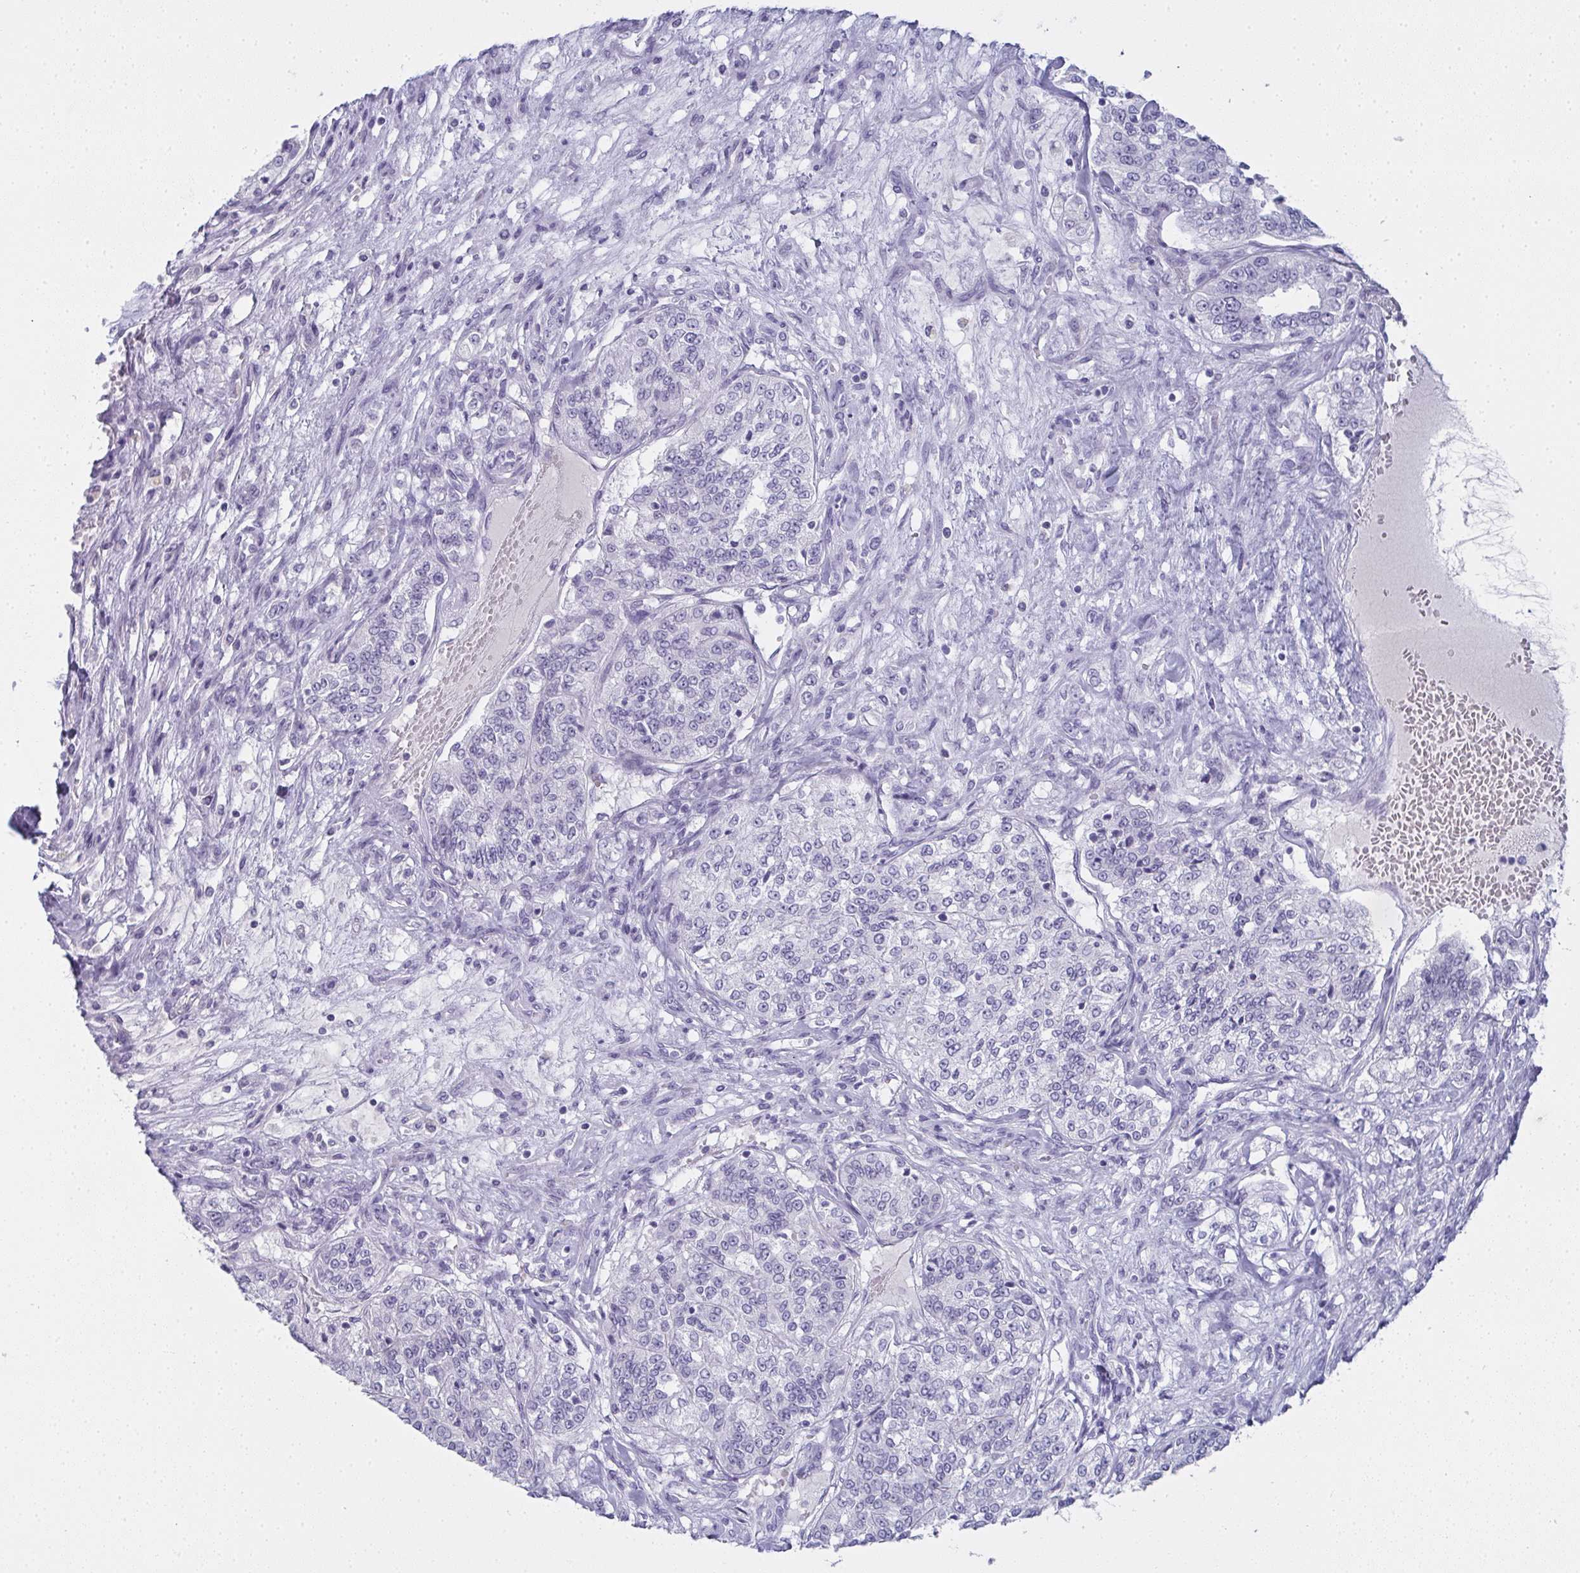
{"staining": {"intensity": "negative", "quantity": "none", "location": "none"}, "tissue": "renal cancer", "cell_type": "Tumor cells", "image_type": "cancer", "snomed": [{"axis": "morphology", "description": "Adenocarcinoma, NOS"}, {"axis": "topography", "description": "Kidney"}], "caption": "This is an IHC histopathology image of renal adenocarcinoma. There is no staining in tumor cells.", "gene": "SLC36A2", "patient": {"sex": "female", "age": 63}}